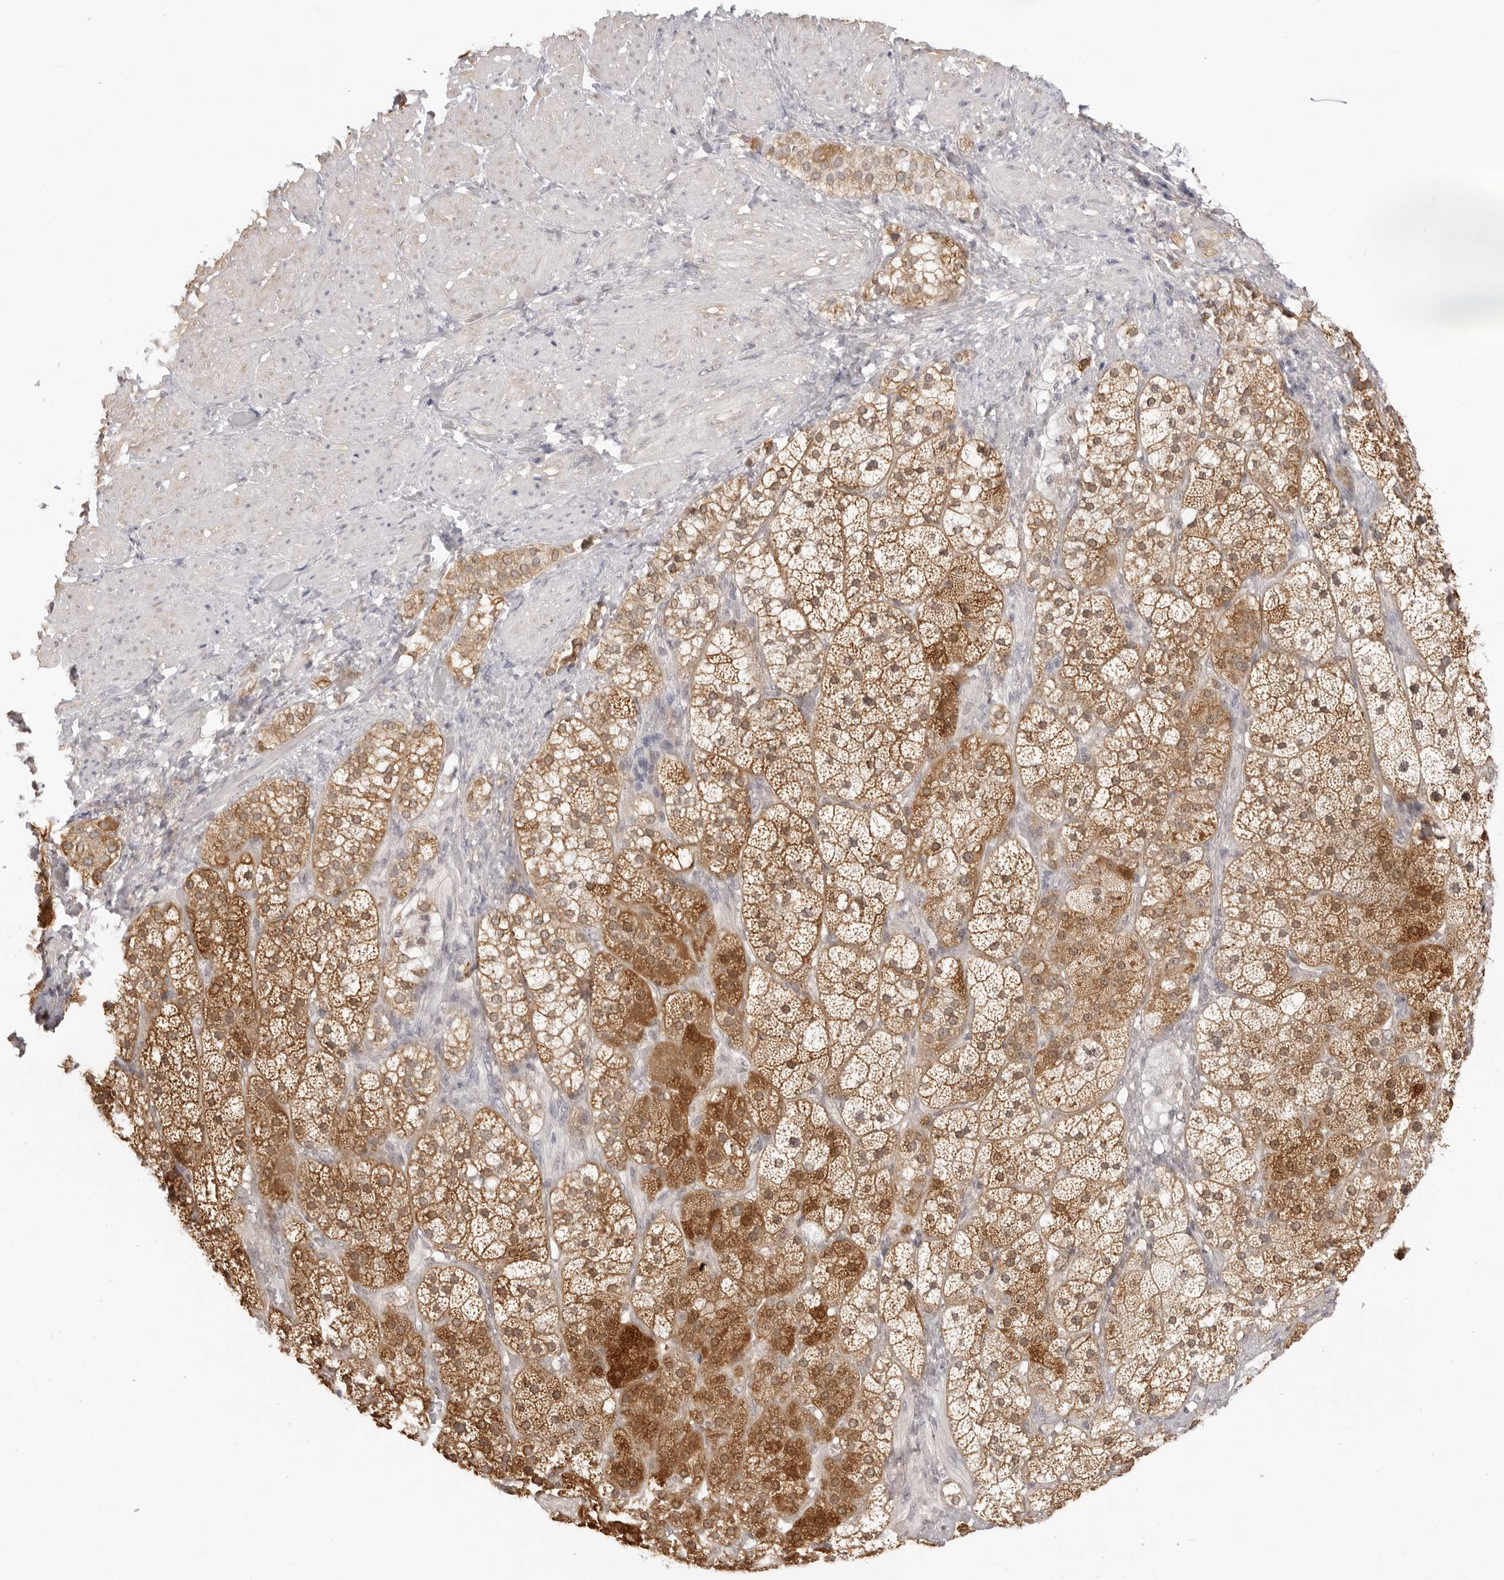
{"staining": {"intensity": "moderate", "quantity": ">75%", "location": "cytoplasmic/membranous"}, "tissue": "adrenal gland", "cell_type": "Glandular cells", "image_type": "normal", "snomed": [{"axis": "morphology", "description": "Normal tissue, NOS"}, {"axis": "topography", "description": "Adrenal gland"}], "caption": "Adrenal gland was stained to show a protein in brown. There is medium levels of moderate cytoplasmic/membranous staining in approximately >75% of glandular cells. (Stains: DAB in brown, nuclei in blue, Microscopy: brightfield microscopy at high magnification).", "gene": "FDPS", "patient": {"sex": "male", "age": 57}}